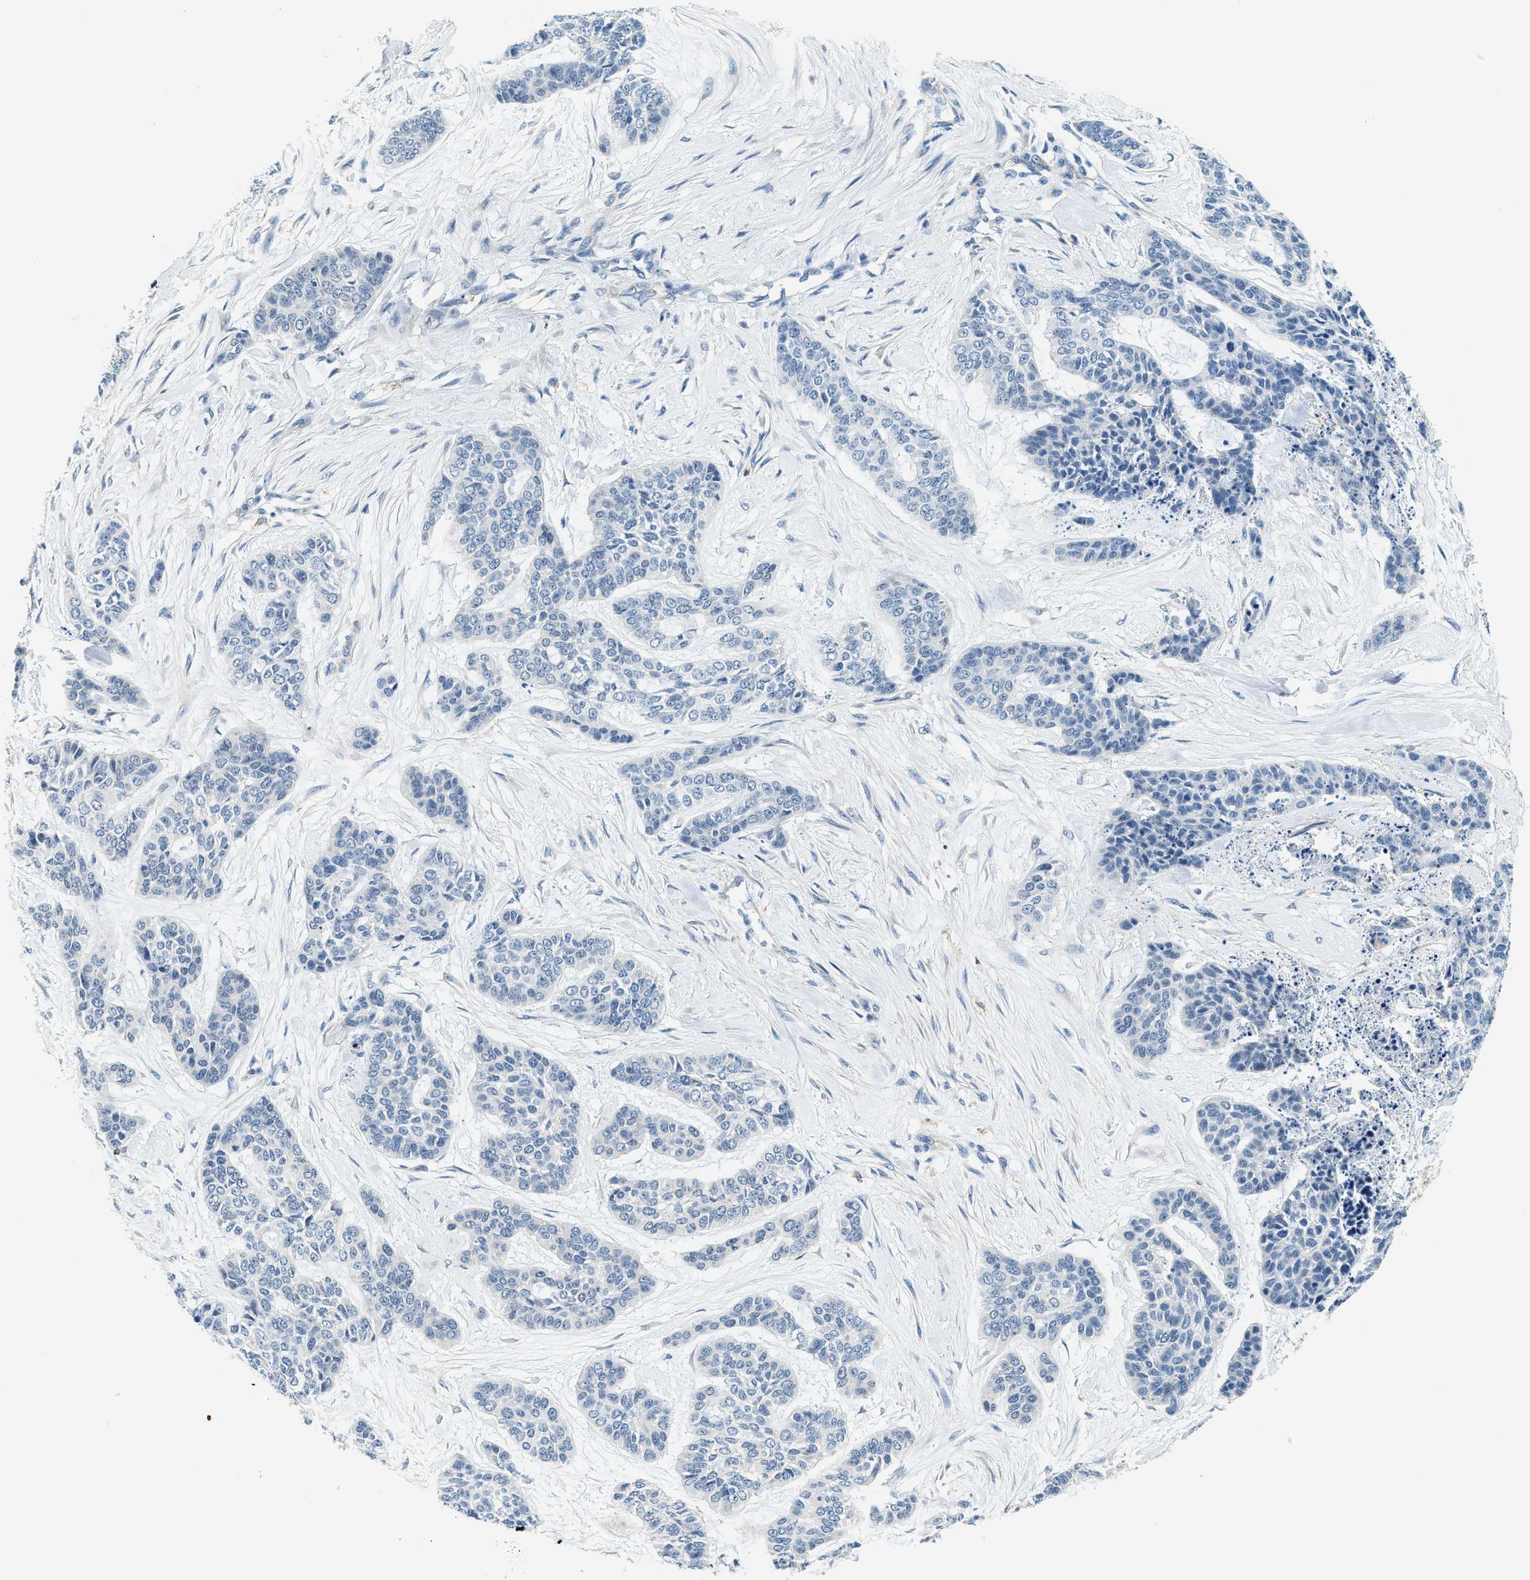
{"staining": {"intensity": "negative", "quantity": "none", "location": "none"}, "tissue": "skin cancer", "cell_type": "Tumor cells", "image_type": "cancer", "snomed": [{"axis": "morphology", "description": "Basal cell carcinoma"}, {"axis": "topography", "description": "Skin"}], "caption": "Immunohistochemistry (IHC) of skin cancer reveals no positivity in tumor cells.", "gene": "MYO1G", "patient": {"sex": "female", "age": 64}}